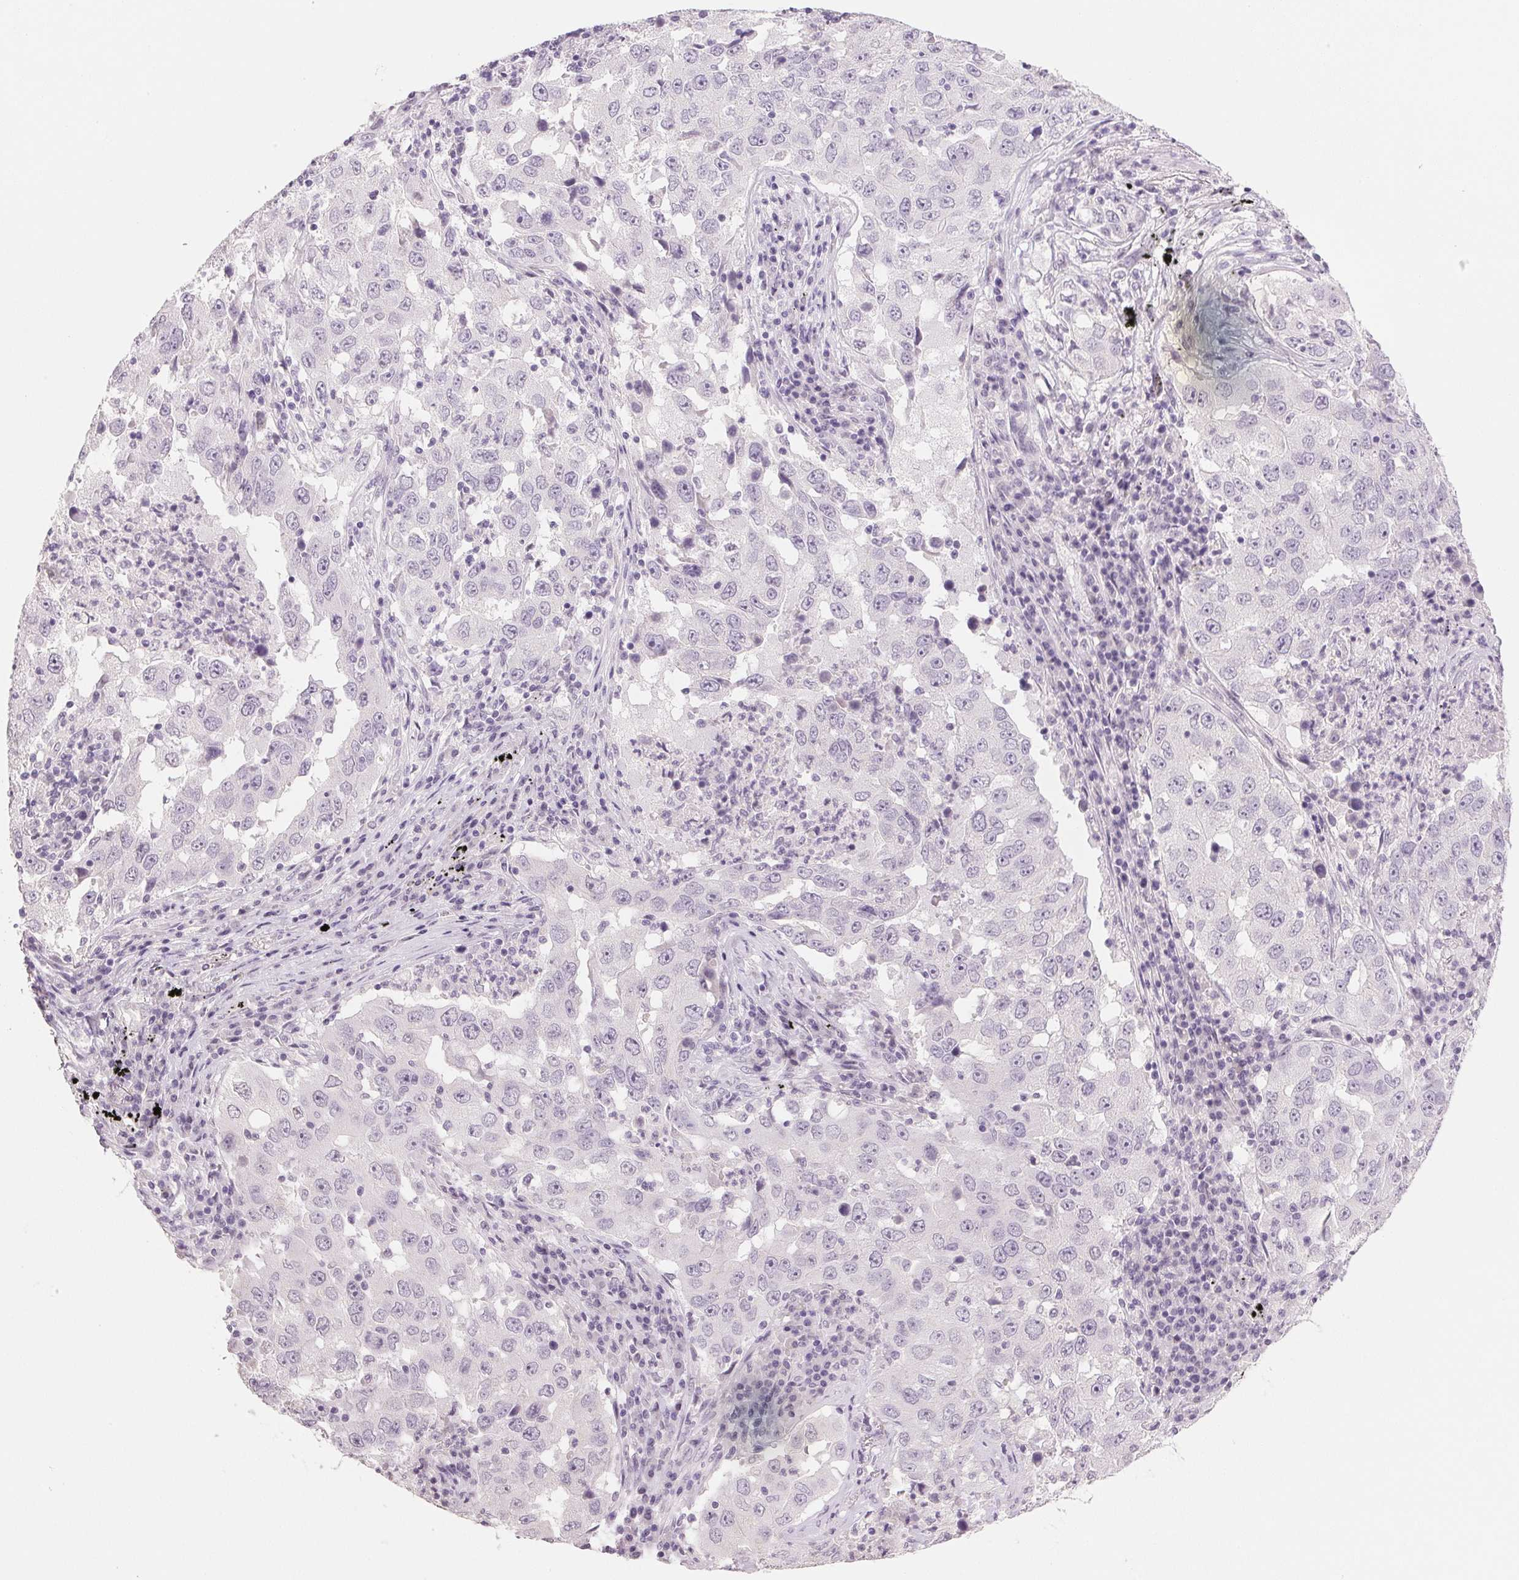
{"staining": {"intensity": "negative", "quantity": "none", "location": "none"}, "tissue": "lung cancer", "cell_type": "Tumor cells", "image_type": "cancer", "snomed": [{"axis": "morphology", "description": "Adenocarcinoma, NOS"}, {"axis": "topography", "description": "Lung"}], "caption": "Immunohistochemistry of lung adenocarcinoma exhibits no positivity in tumor cells.", "gene": "IGFBP1", "patient": {"sex": "male", "age": 73}}